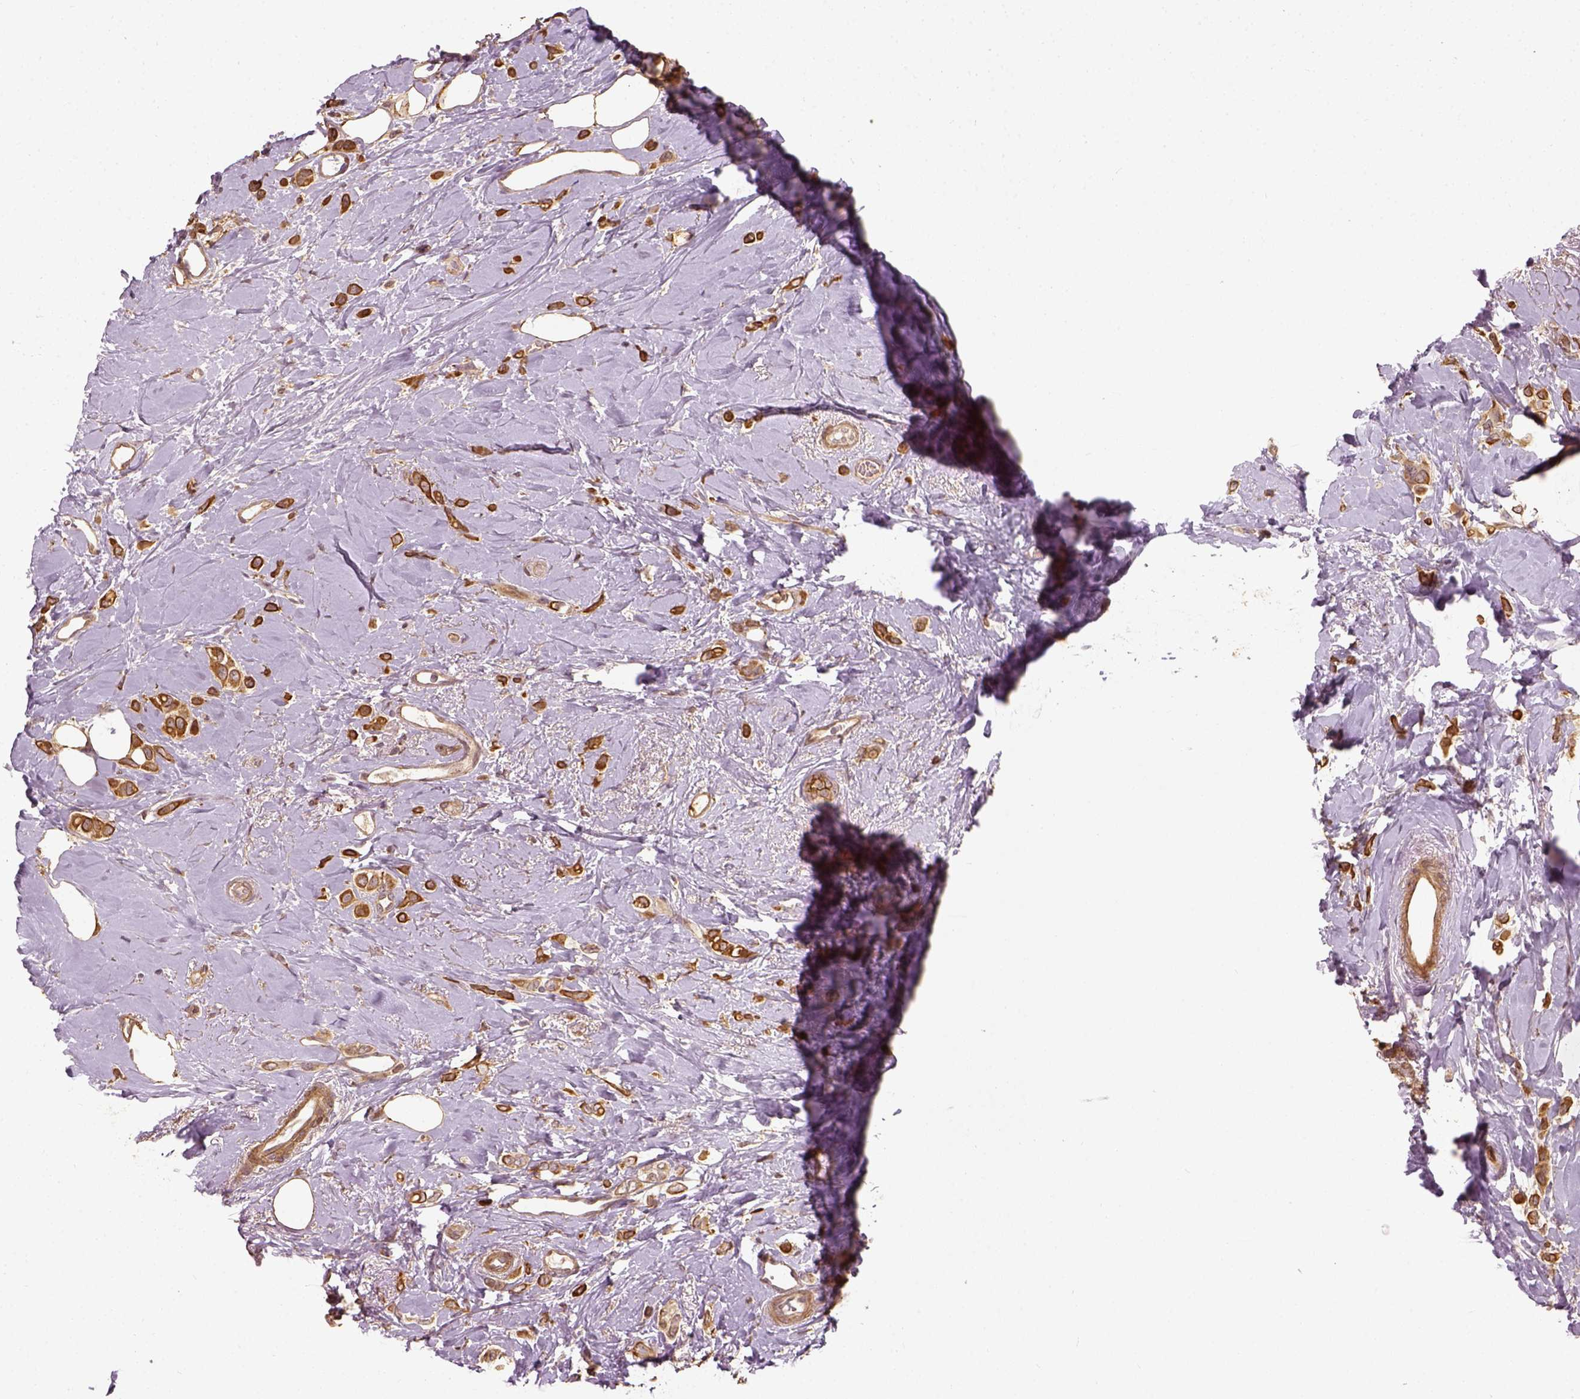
{"staining": {"intensity": "strong", "quantity": ">75%", "location": "cytoplasmic/membranous"}, "tissue": "breast cancer", "cell_type": "Tumor cells", "image_type": "cancer", "snomed": [{"axis": "morphology", "description": "Lobular carcinoma"}, {"axis": "topography", "description": "Breast"}], "caption": "Strong cytoplasmic/membranous positivity for a protein is identified in about >75% of tumor cells of breast cancer (lobular carcinoma) using immunohistochemistry (IHC).", "gene": "VEGFA", "patient": {"sex": "female", "age": 66}}